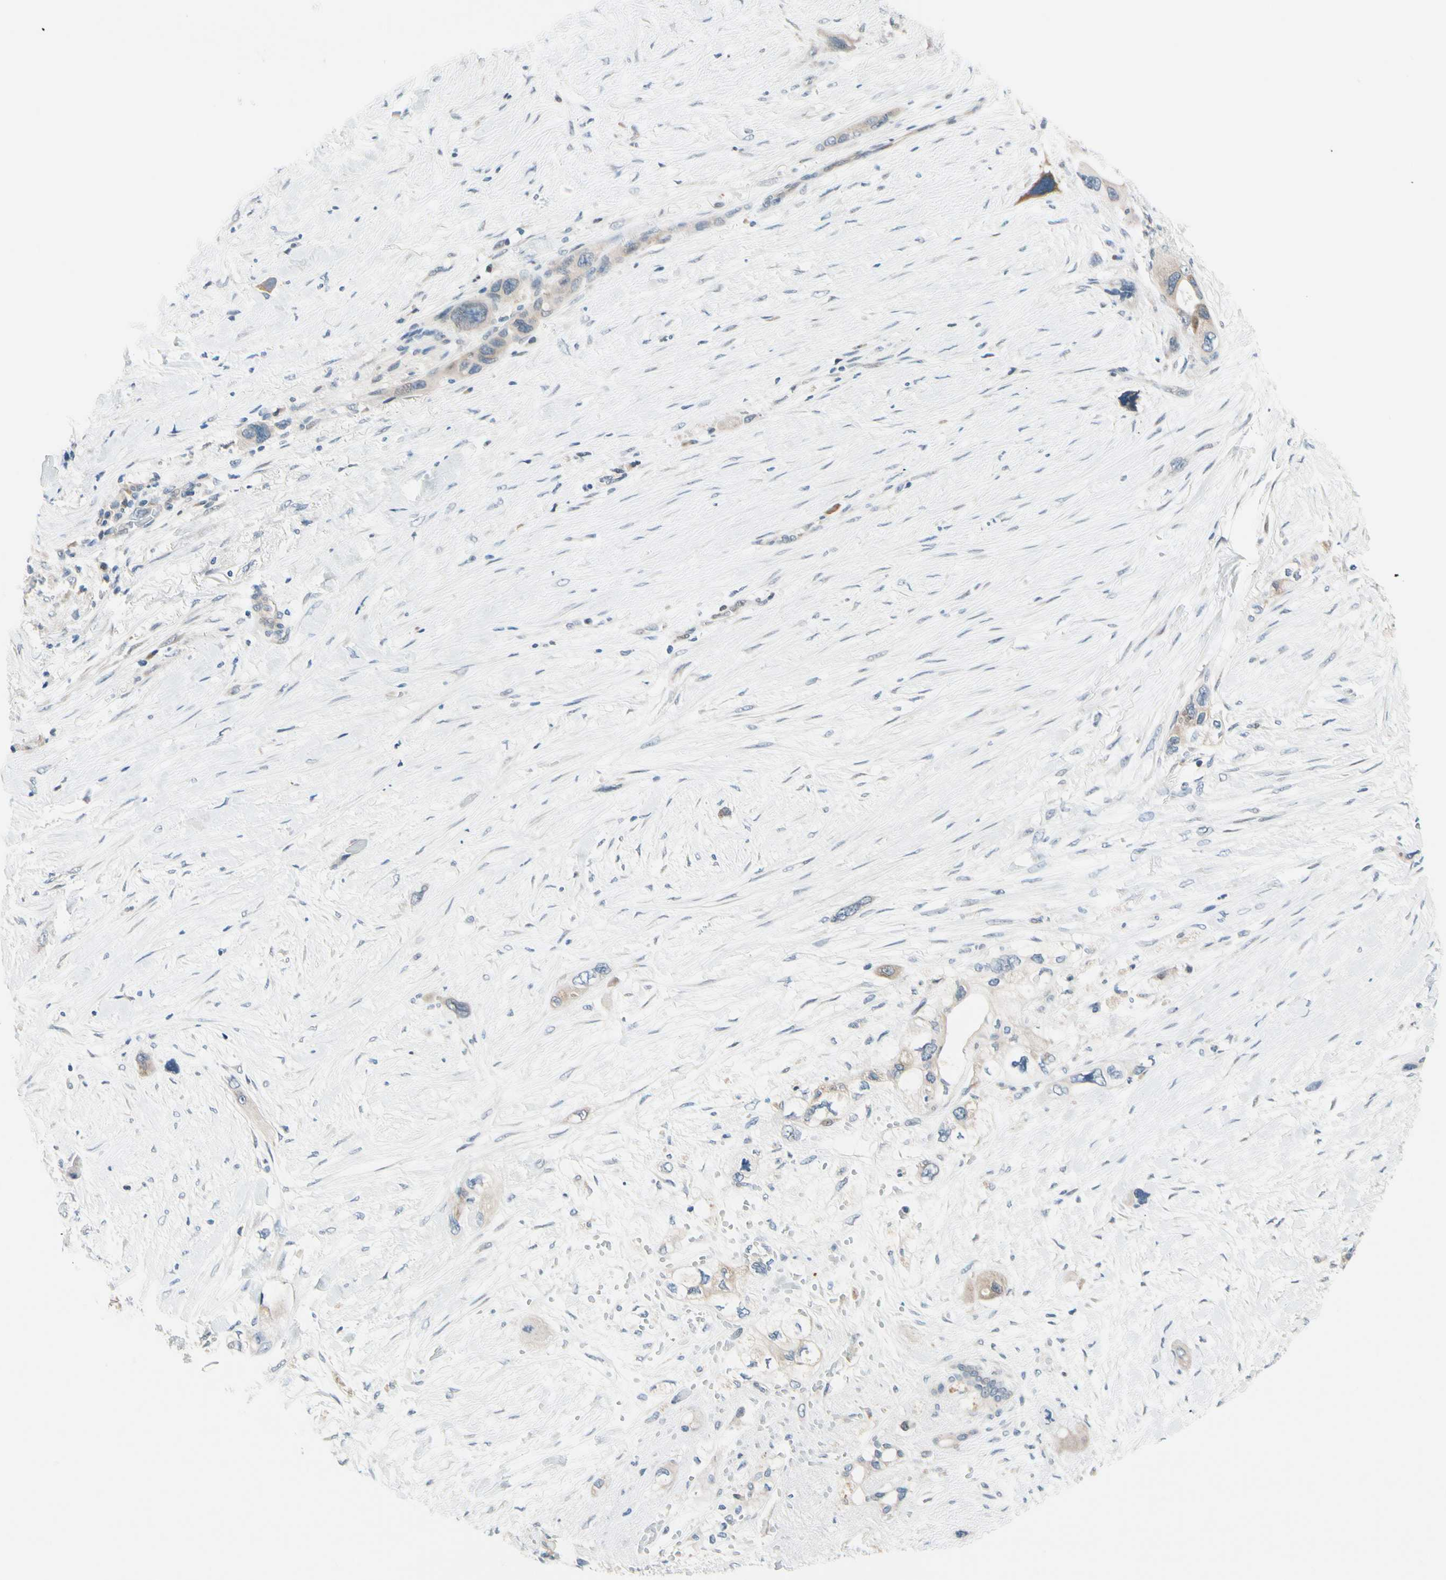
{"staining": {"intensity": "moderate", "quantity": ">75%", "location": "cytoplasmic/membranous"}, "tissue": "pancreatic cancer", "cell_type": "Tumor cells", "image_type": "cancer", "snomed": [{"axis": "morphology", "description": "Adenocarcinoma, NOS"}, {"axis": "topography", "description": "Pancreas"}], "caption": "Tumor cells display moderate cytoplasmic/membranous staining in approximately >75% of cells in adenocarcinoma (pancreatic). The staining is performed using DAB (3,3'-diaminobenzidine) brown chromogen to label protein expression. The nuclei are counter-stained blue using hematoxylin.", "gene": "CFAP36", "patient": {"sex": "male", "age": 46}}